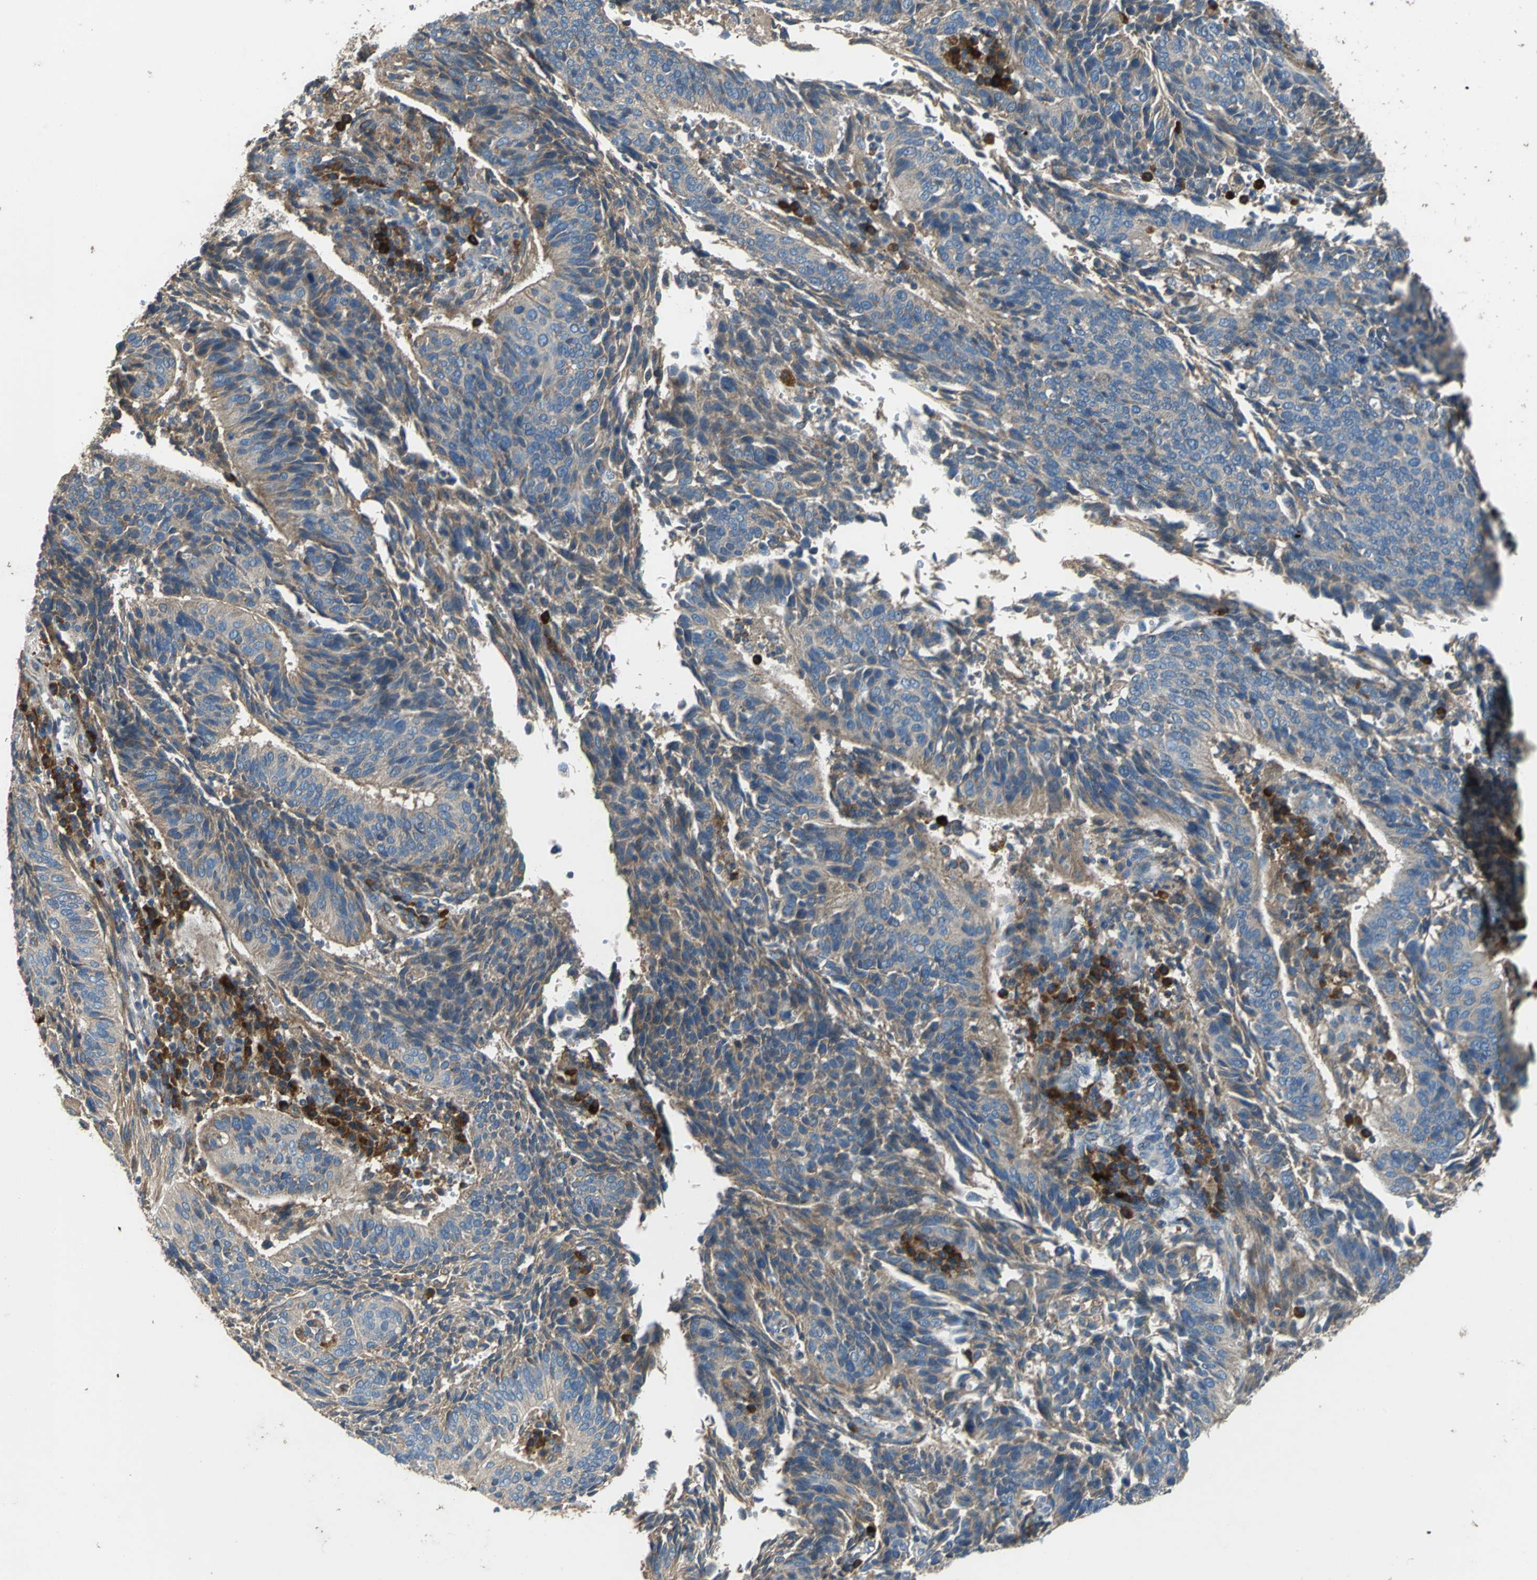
{"staining": {"intensity": "moderate", "quantity": ">75%", "location": "cytoplasmic/membranous"}, "tissue": "cervical cancer", "cell_type": "Tumor cells", "image_type": "cancer", "snomed": [{"axis": "morphology", "description": "Squamous cell carcinoma, NOS"}, {"axis": "topography", "description": "Cervix"}], "caption": "Cervical cancer (squamous cell carcinoma) stained with immunohistochemistry (IHC) reveals moderate cytoplasmic/membranous positivity in about >75% of tumor cells.", "gene": "HEPH", "patient": {"sex": "female", "age": 39}}